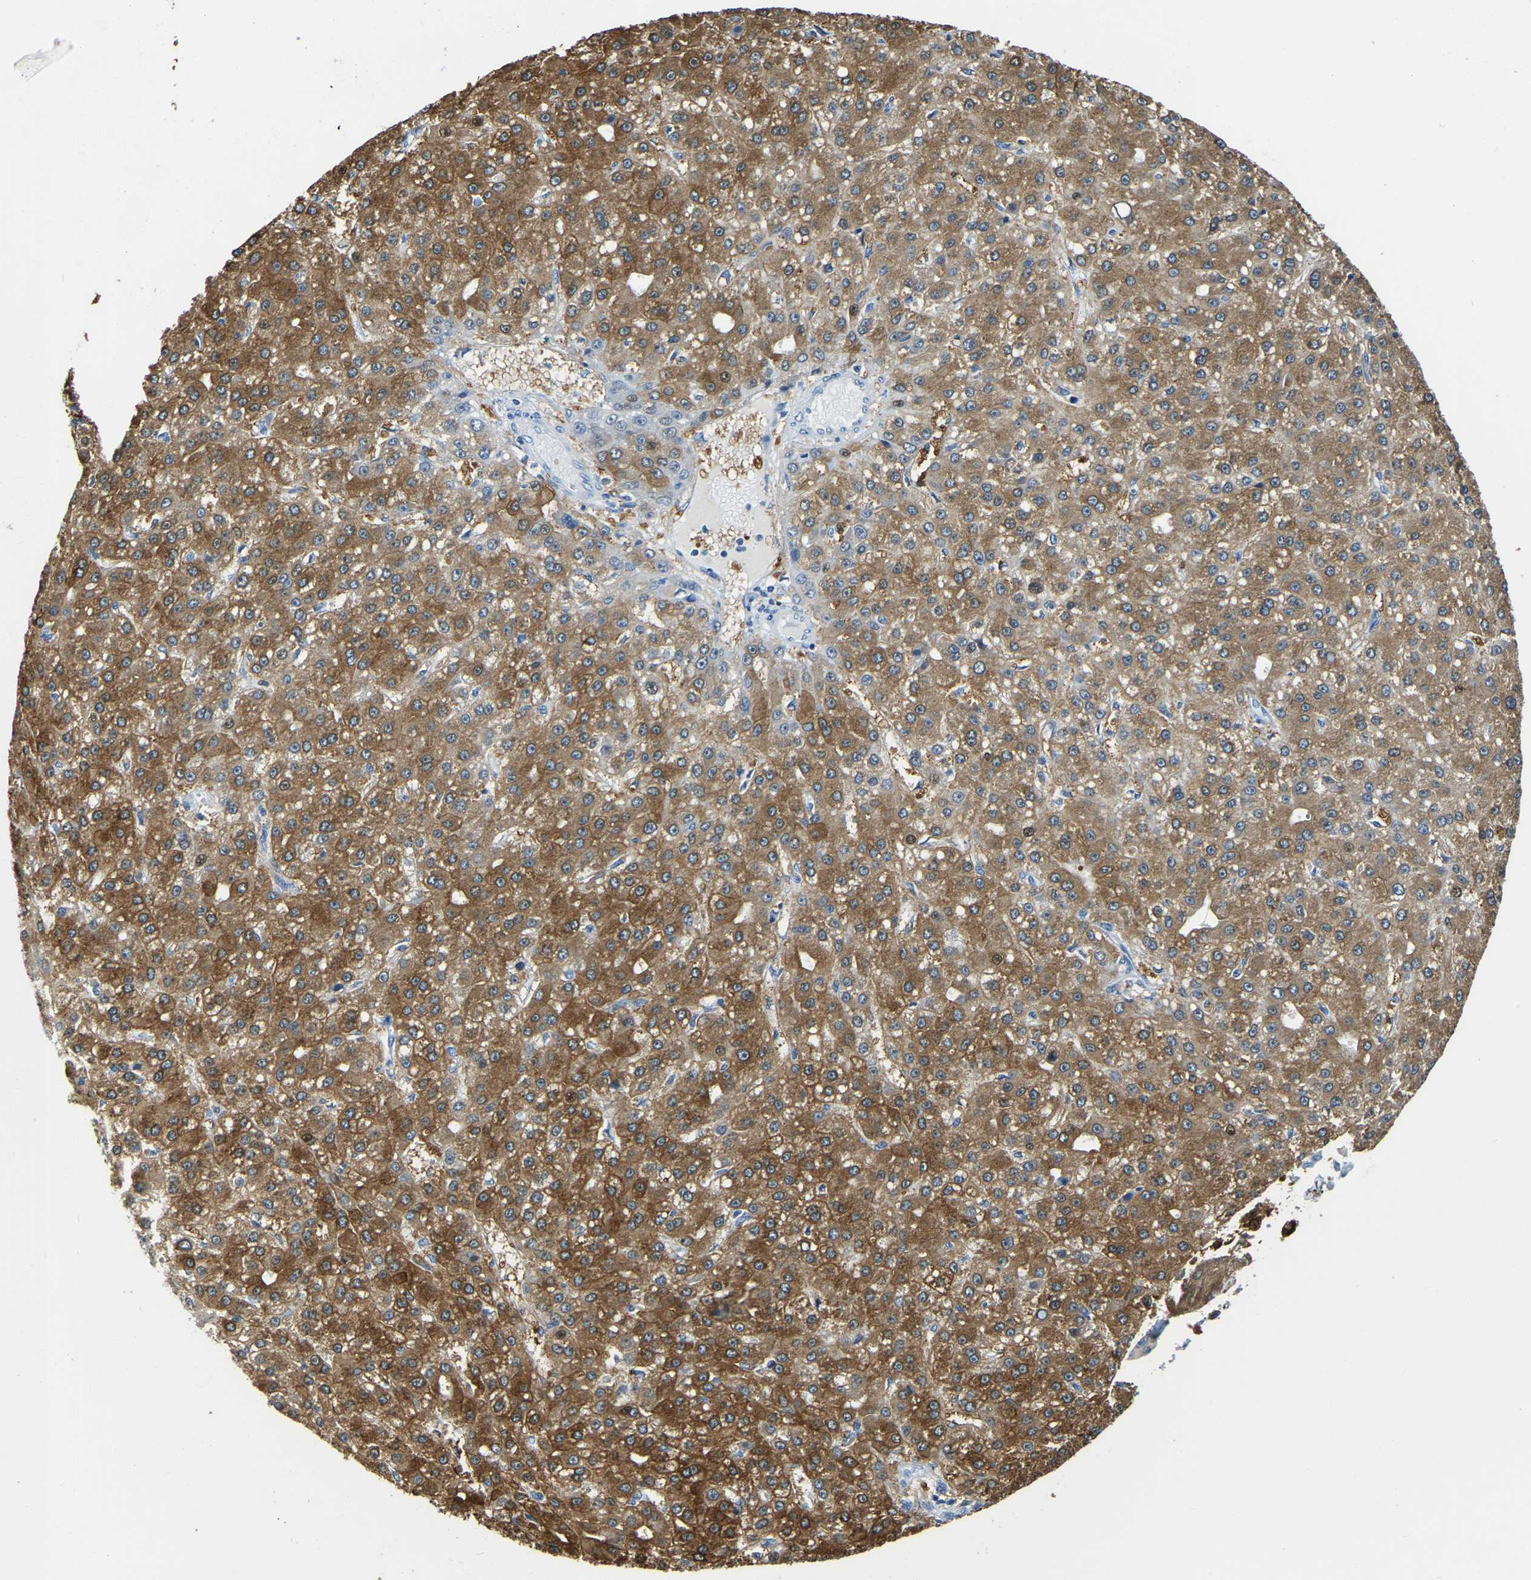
{"staining": {"intensity": "moderate", "quantity": ">75%", "location": "cytoplasmic/membranous"}, "tissue": "liver cancer", "cell_type": "Tumor cells", "image_type": "cancer", "snomed": [{"axis": "morphology", "description": "Carcinoma, Hepatocellular, NOS"}, {"axis": "topography", "description": "Liver"}], "caption": "Moderate cytoplasmic/membranous staining for a protein is appreciated in approximately >75% of tumor cells of liver cancer (hepatocellular carcinoma) using immunohistochemistry (IHC).", "gene": "ZDHHC13", "patient": {"sex": "male", "age": 67}}